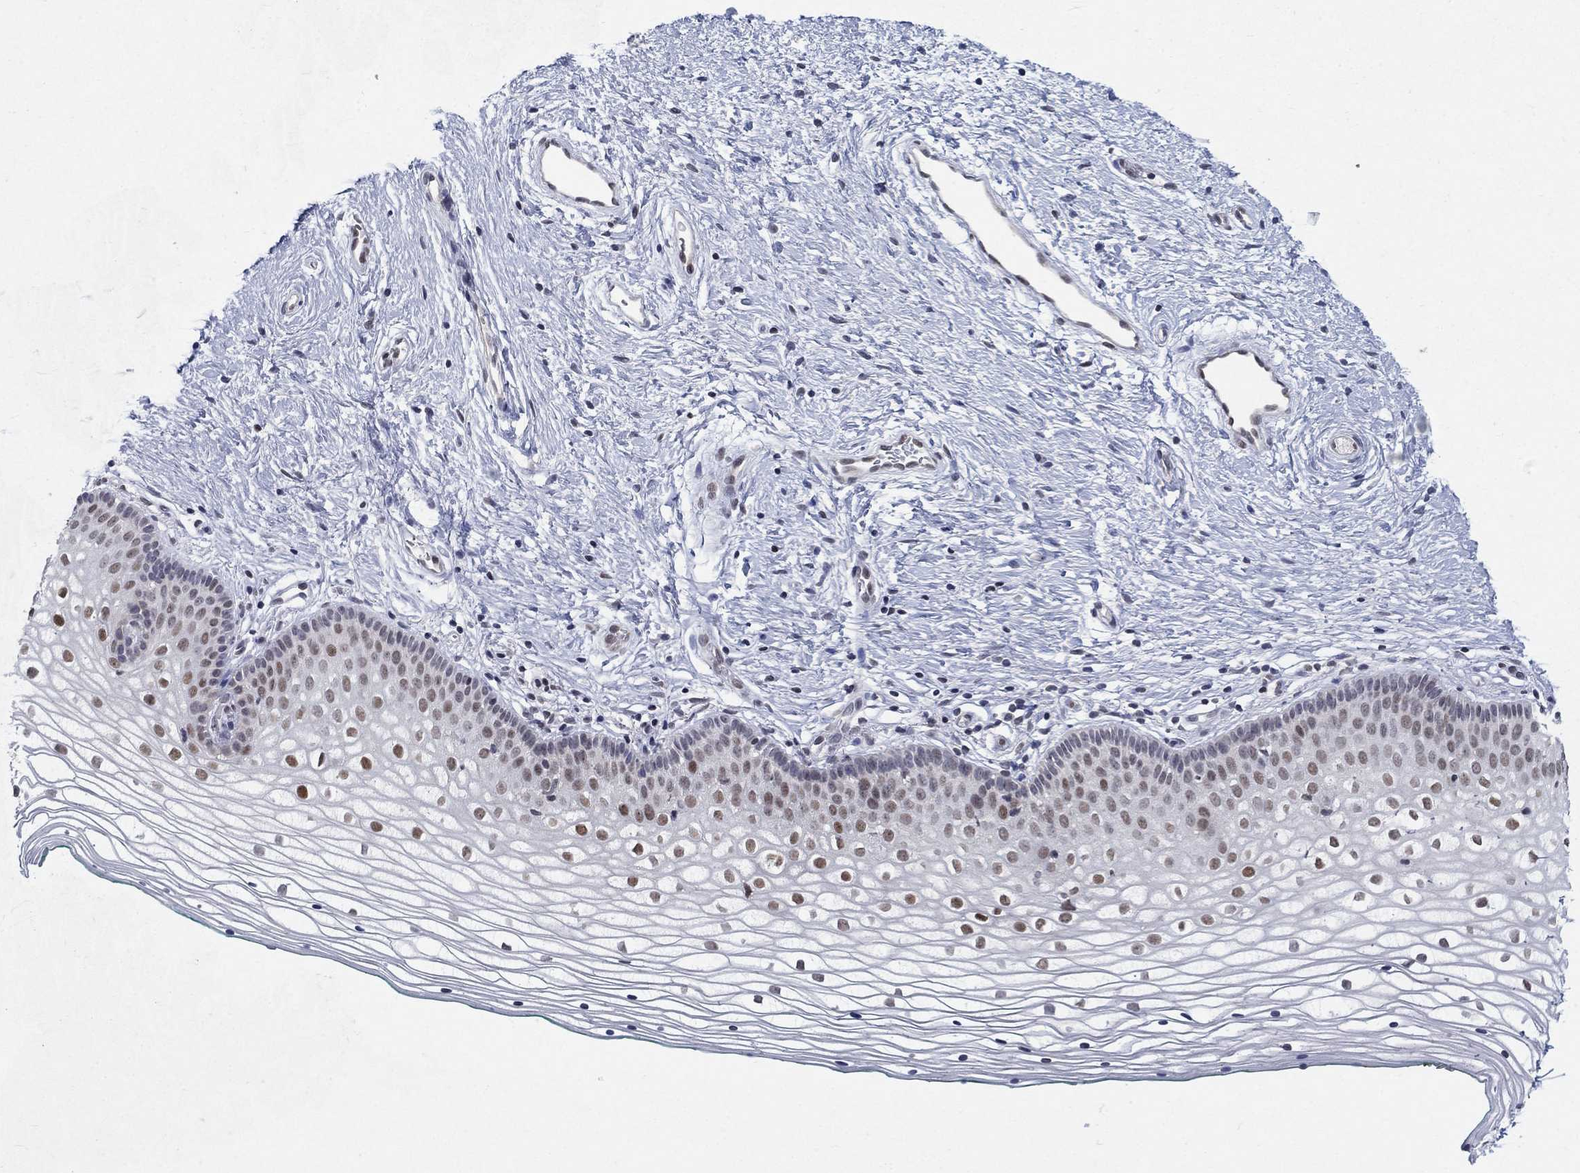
{"staining": {"intensity": "moderate", "quantity": "25%-75%", "location": "nuclear"}, "tissue": "vagina", "cell_type": "Squamous epithelial cells", "image_type": "normal", "snomed": [{"axis": "morphology", "description": "Normal tissue, NOS"}, {"axis": "topography", "description": "Vagina"}], "caption": "Unremarkable vagina reveals moderate nuclear positivity in about 25%-75% of squamous epithelial cells, visualized by immunohistochemistry.", "gene": "CENPE", "patient": {"sex": "female", "age": 36}}